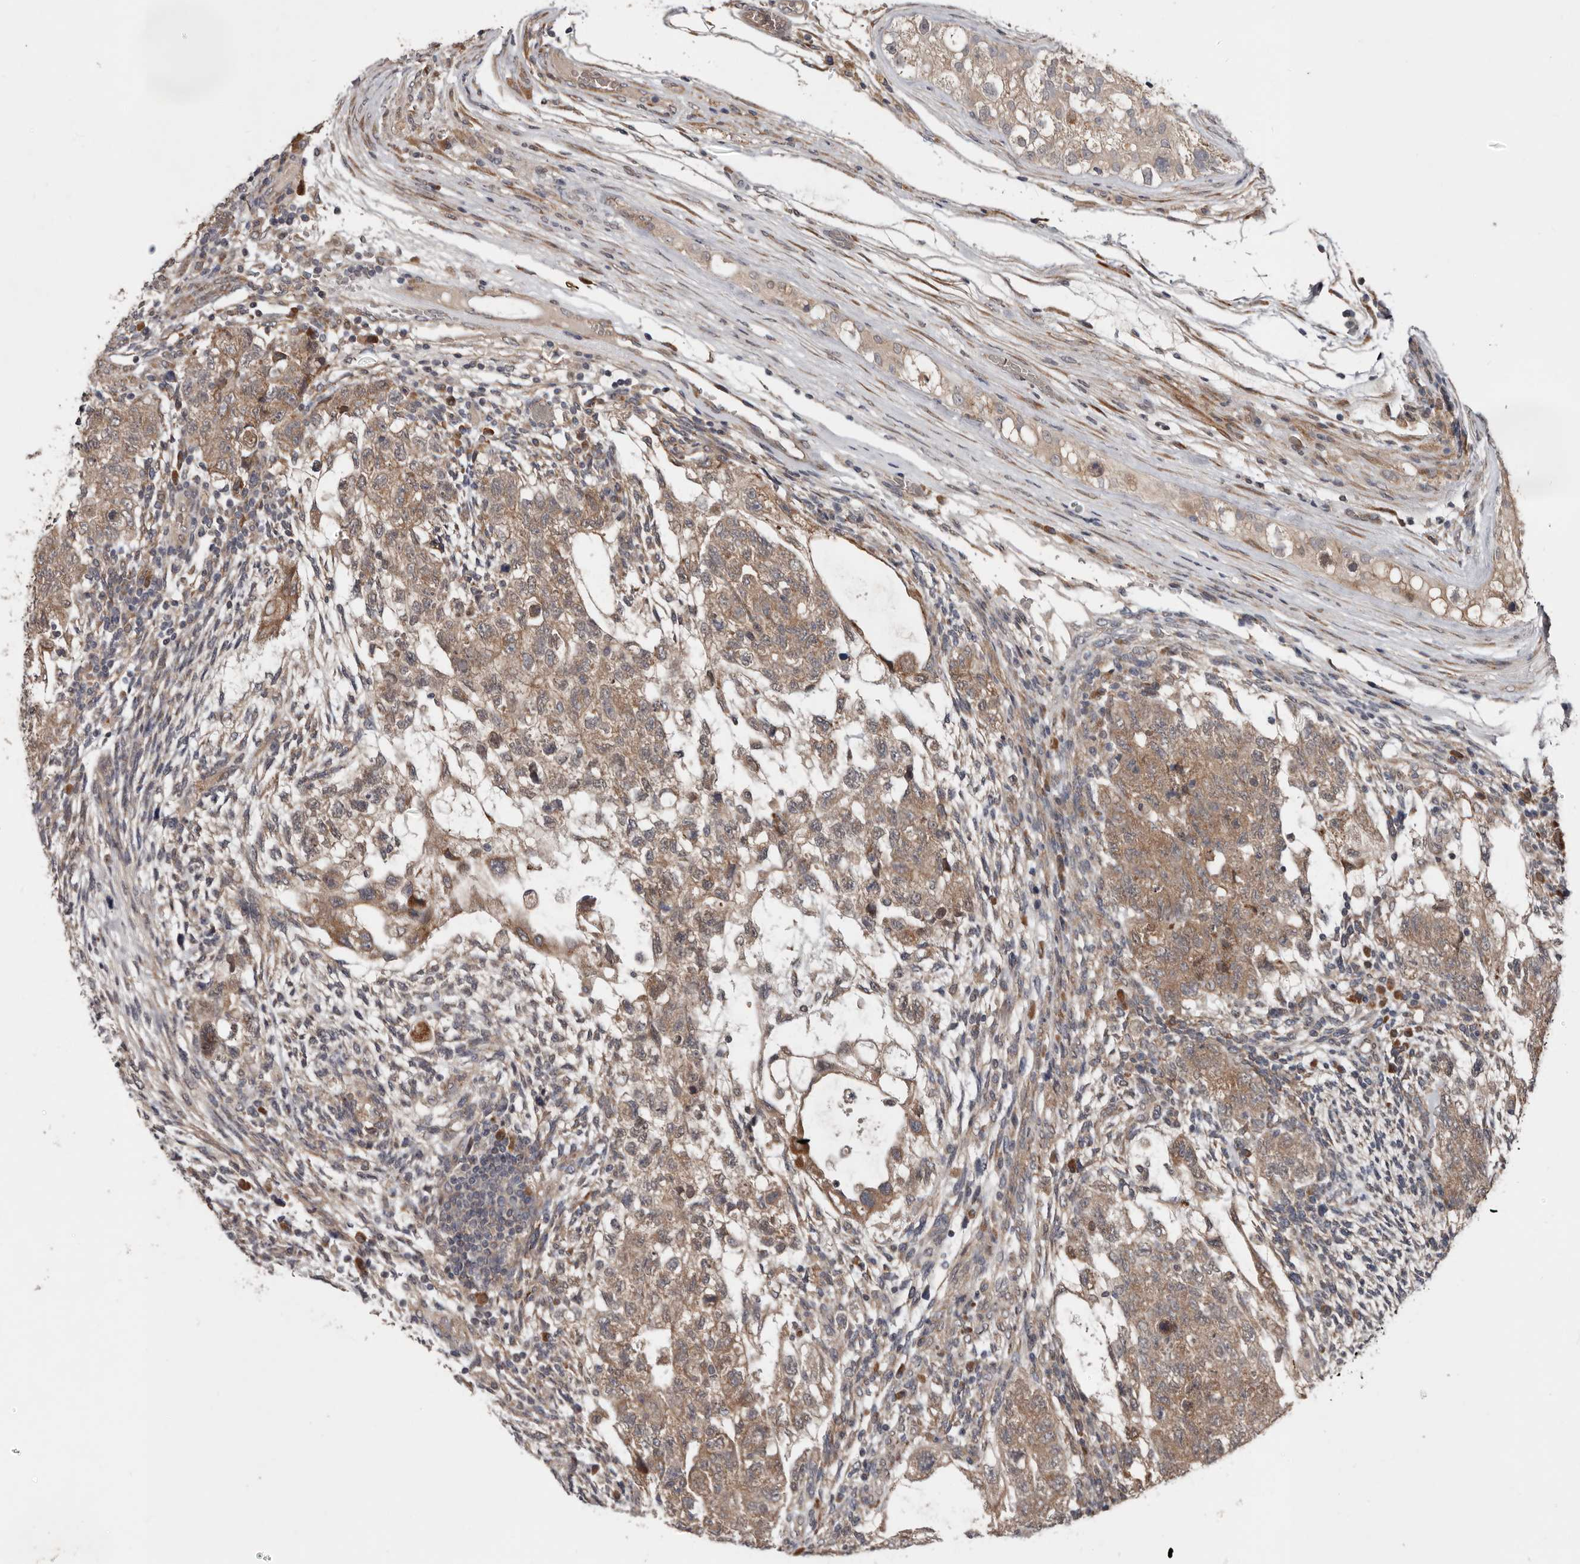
{"staining": {"intensity": "moderate", "quantity": ">75%", "location": "cytoplasmic/membranous"}, "tissue": "testis cancer", "cell_type": "Tumor cells", "image_type": "cancer", "snomed": [{"axis": "morphology", "description": "Normal tissue, NOS"}, {"axis": "morphology", "description": "Carcinoma, Embryonal, NOS"}, {"axis": "topography", "description": "Testis"}], "caption": "This is a micrograph of immunohistochemistry staining of testis embryonal carcinoma, which shows moderate staining in the cytoplasmic/membranous of tumor cells.", "gene": "CHML", "patient": {"sex": "male", "age": 36}}